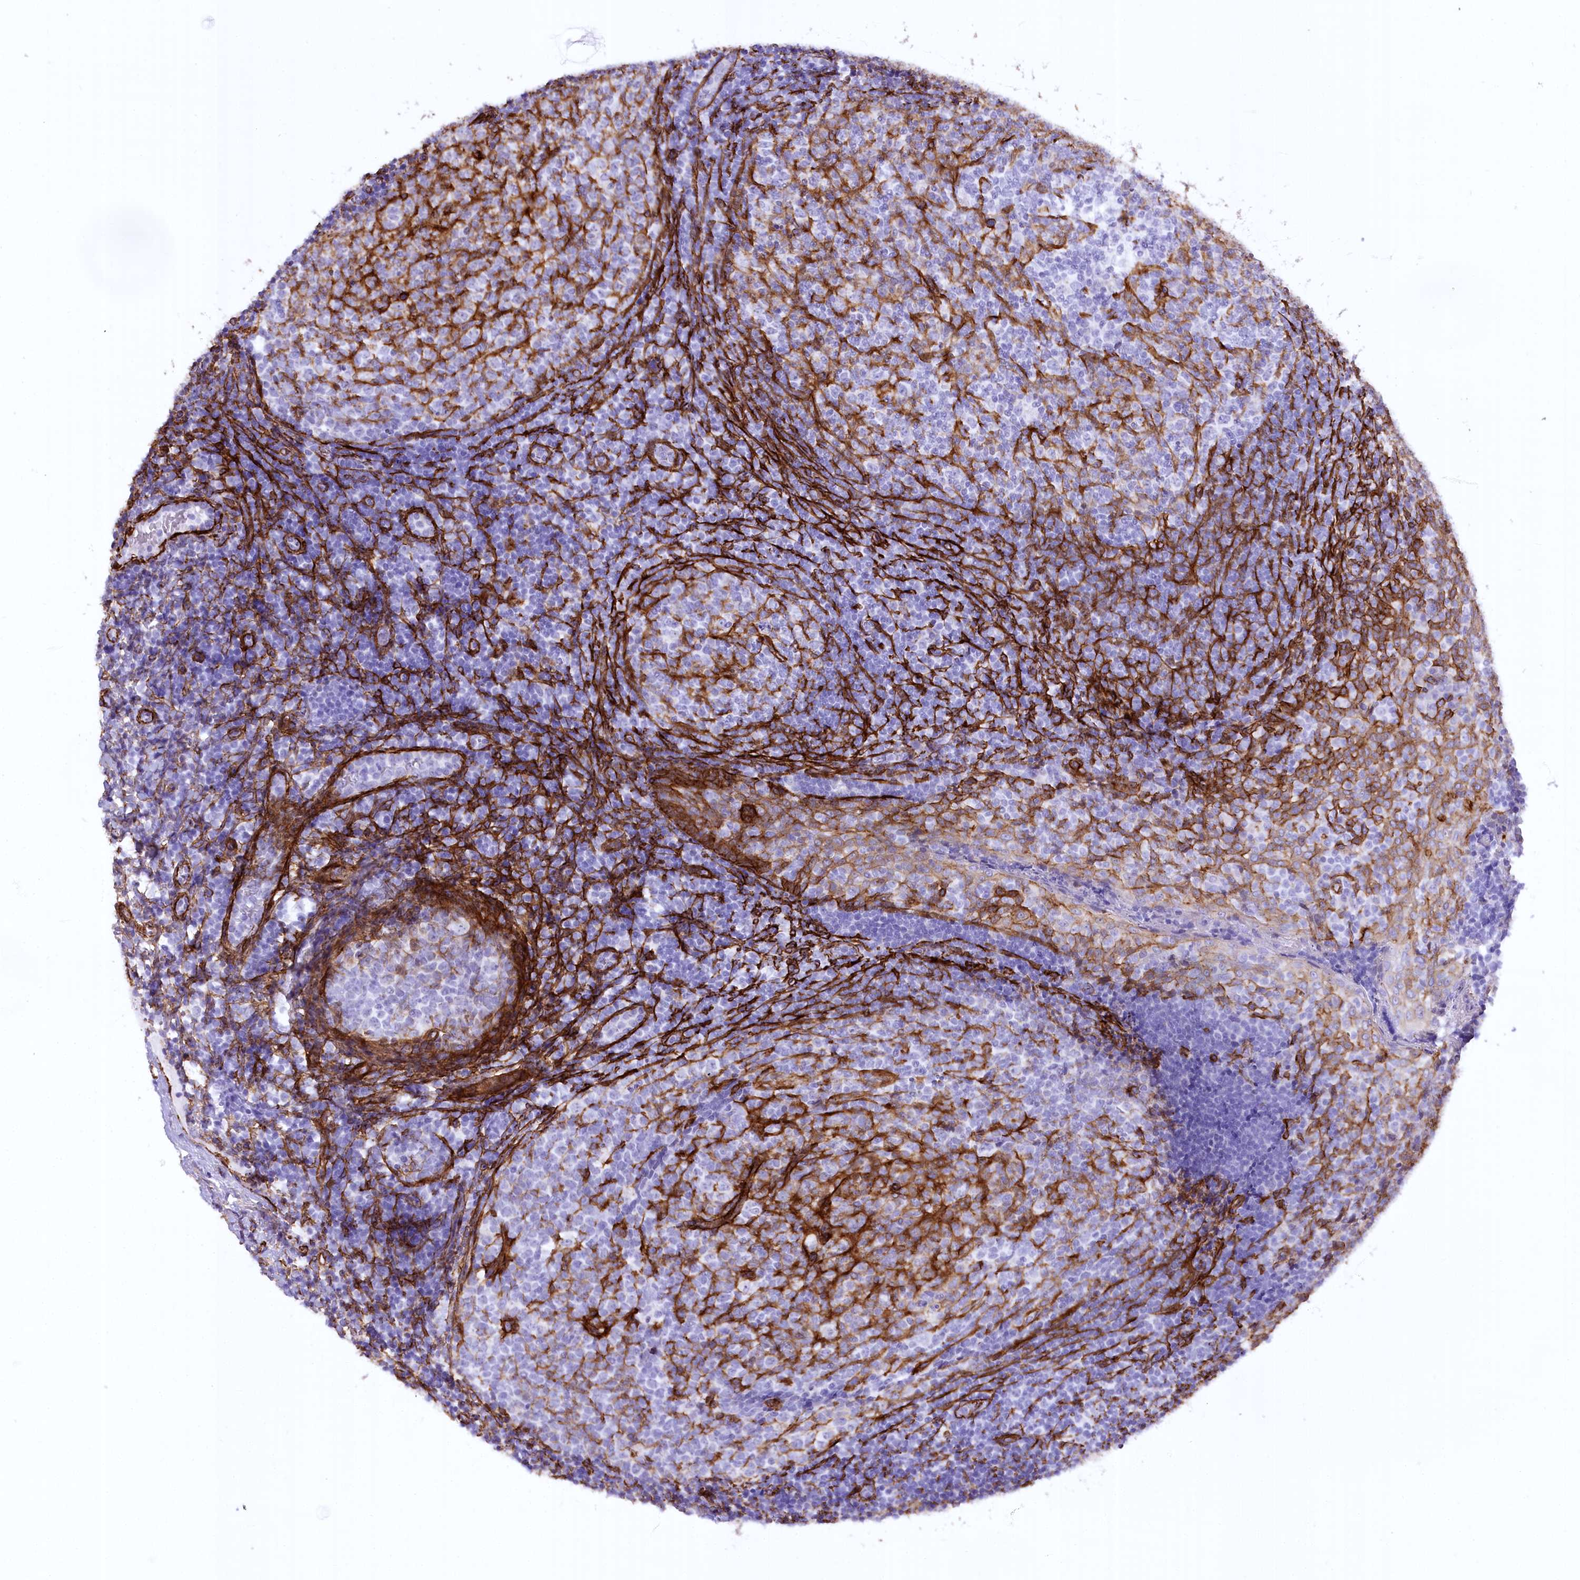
{"staining": {"intensity": "negative", "quantity": "none", "location": "none"}, "tissue": "tonsil", "cell_type": "Germinal center cells", "image_type": "normal", "snomed": [{"axis": "morphology", "description": "Normal tissue, NOS"}, {"axis": "topography", "description": "Tonsil"}], "caption": "Immunohistochemical staining of unremarkable tonsil shows no significant staining in germinal center cells. (DAB (3,3'-diaminobenzidine) IHC visualized using brightfield microscopy, high magnification).", "gene": "SYNPO2", "patient": {"sex": "female", "age": 19}}